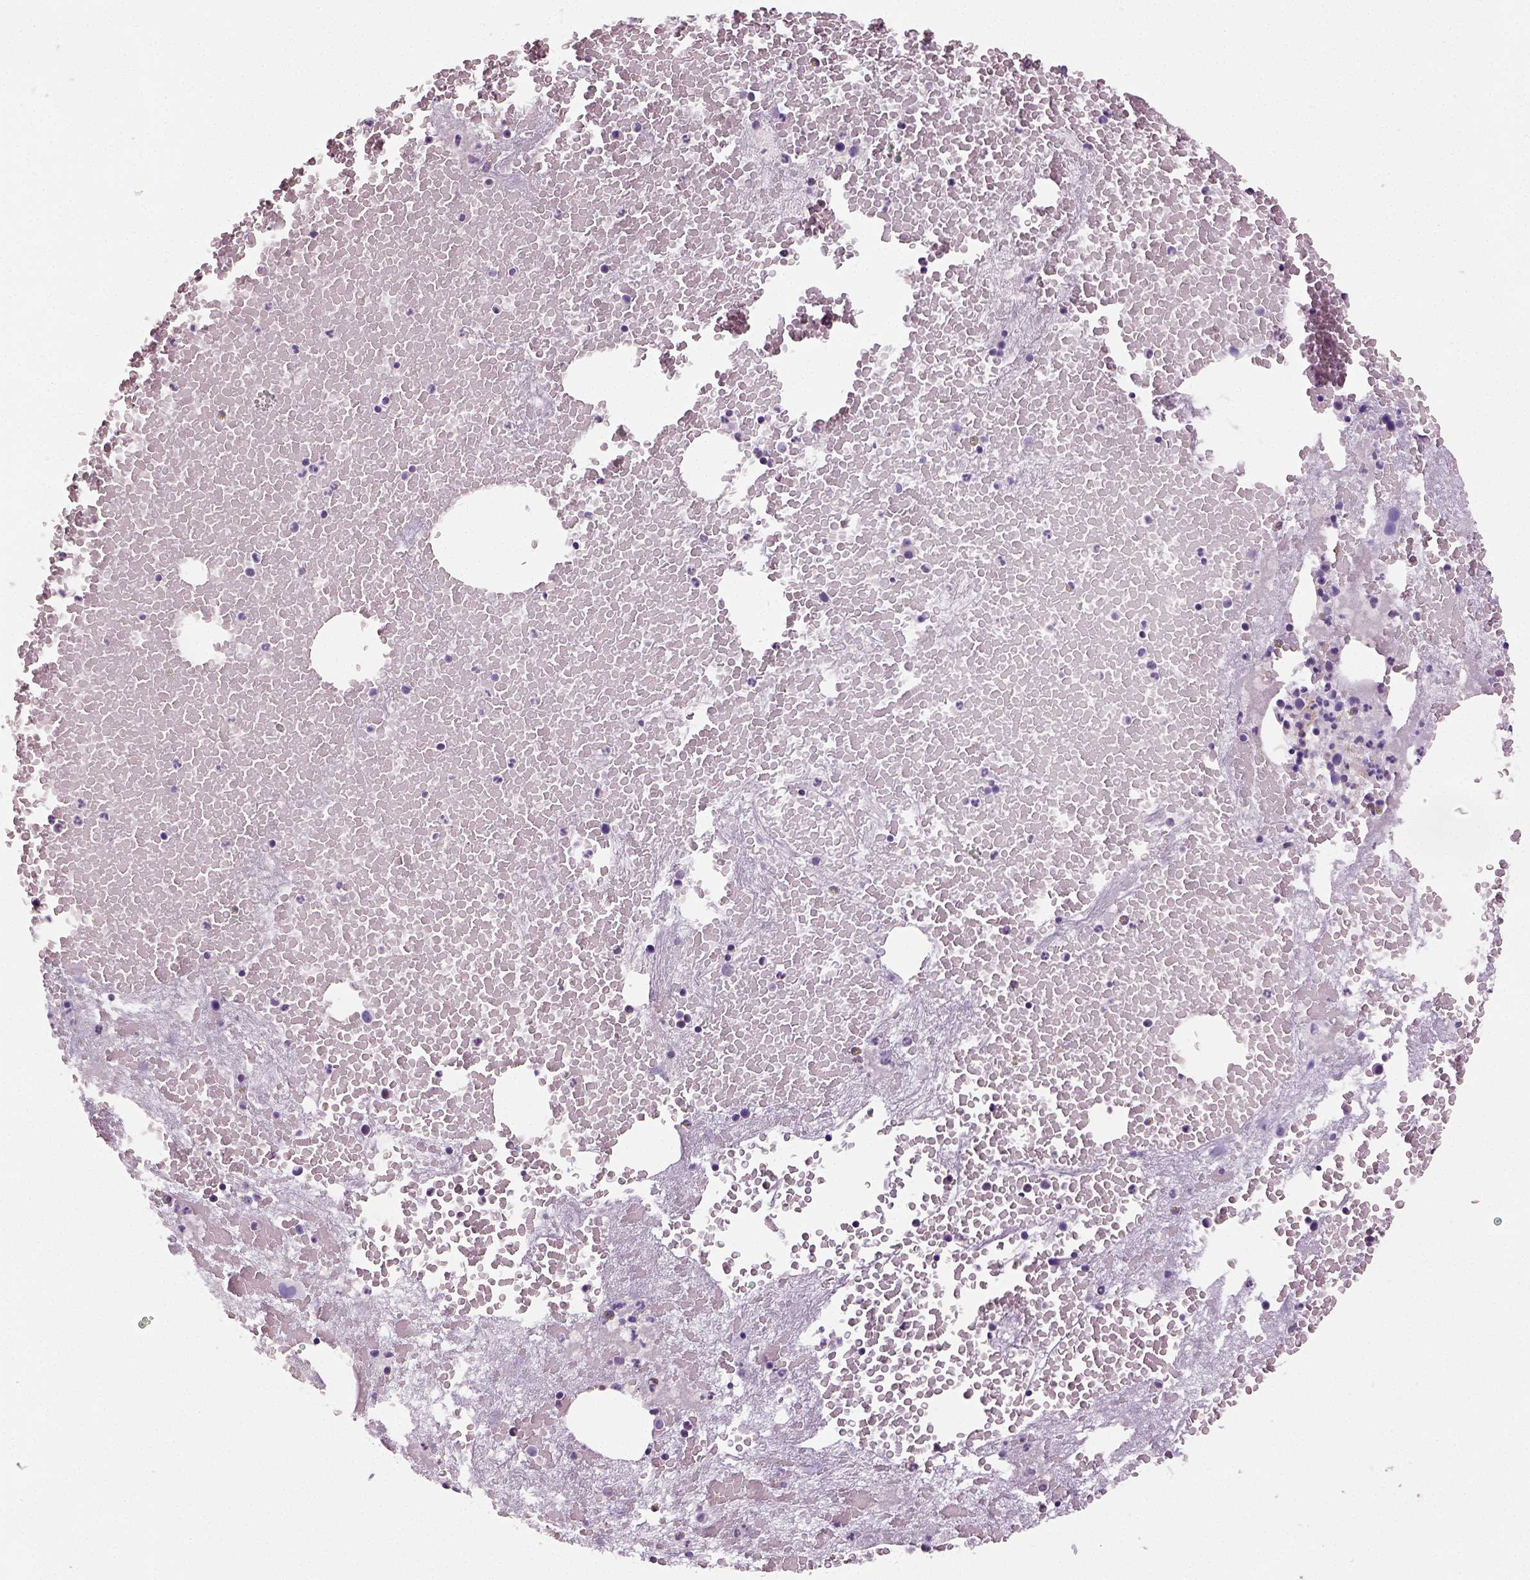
{"staining": {"intensity": "negative", "quantity": "none", "location": "none"}, "tissue": "bone marrow", "cell_type": "Hematopoietic cells", "image_type": "normal", "snomed": [{"axis": "morphology", "description": "Normal tissue, NOS"}, {"axis": "topography", "description": "Bone marrow"}], "caption": "Immunohistochemistry micrograph of benign bone marrow: bone marrow stained with DAB displays no significant protein expression in hematopoietic cells.", "gene": "ENSG00000250349", "patient": {"sex": "male", "age": 81}}